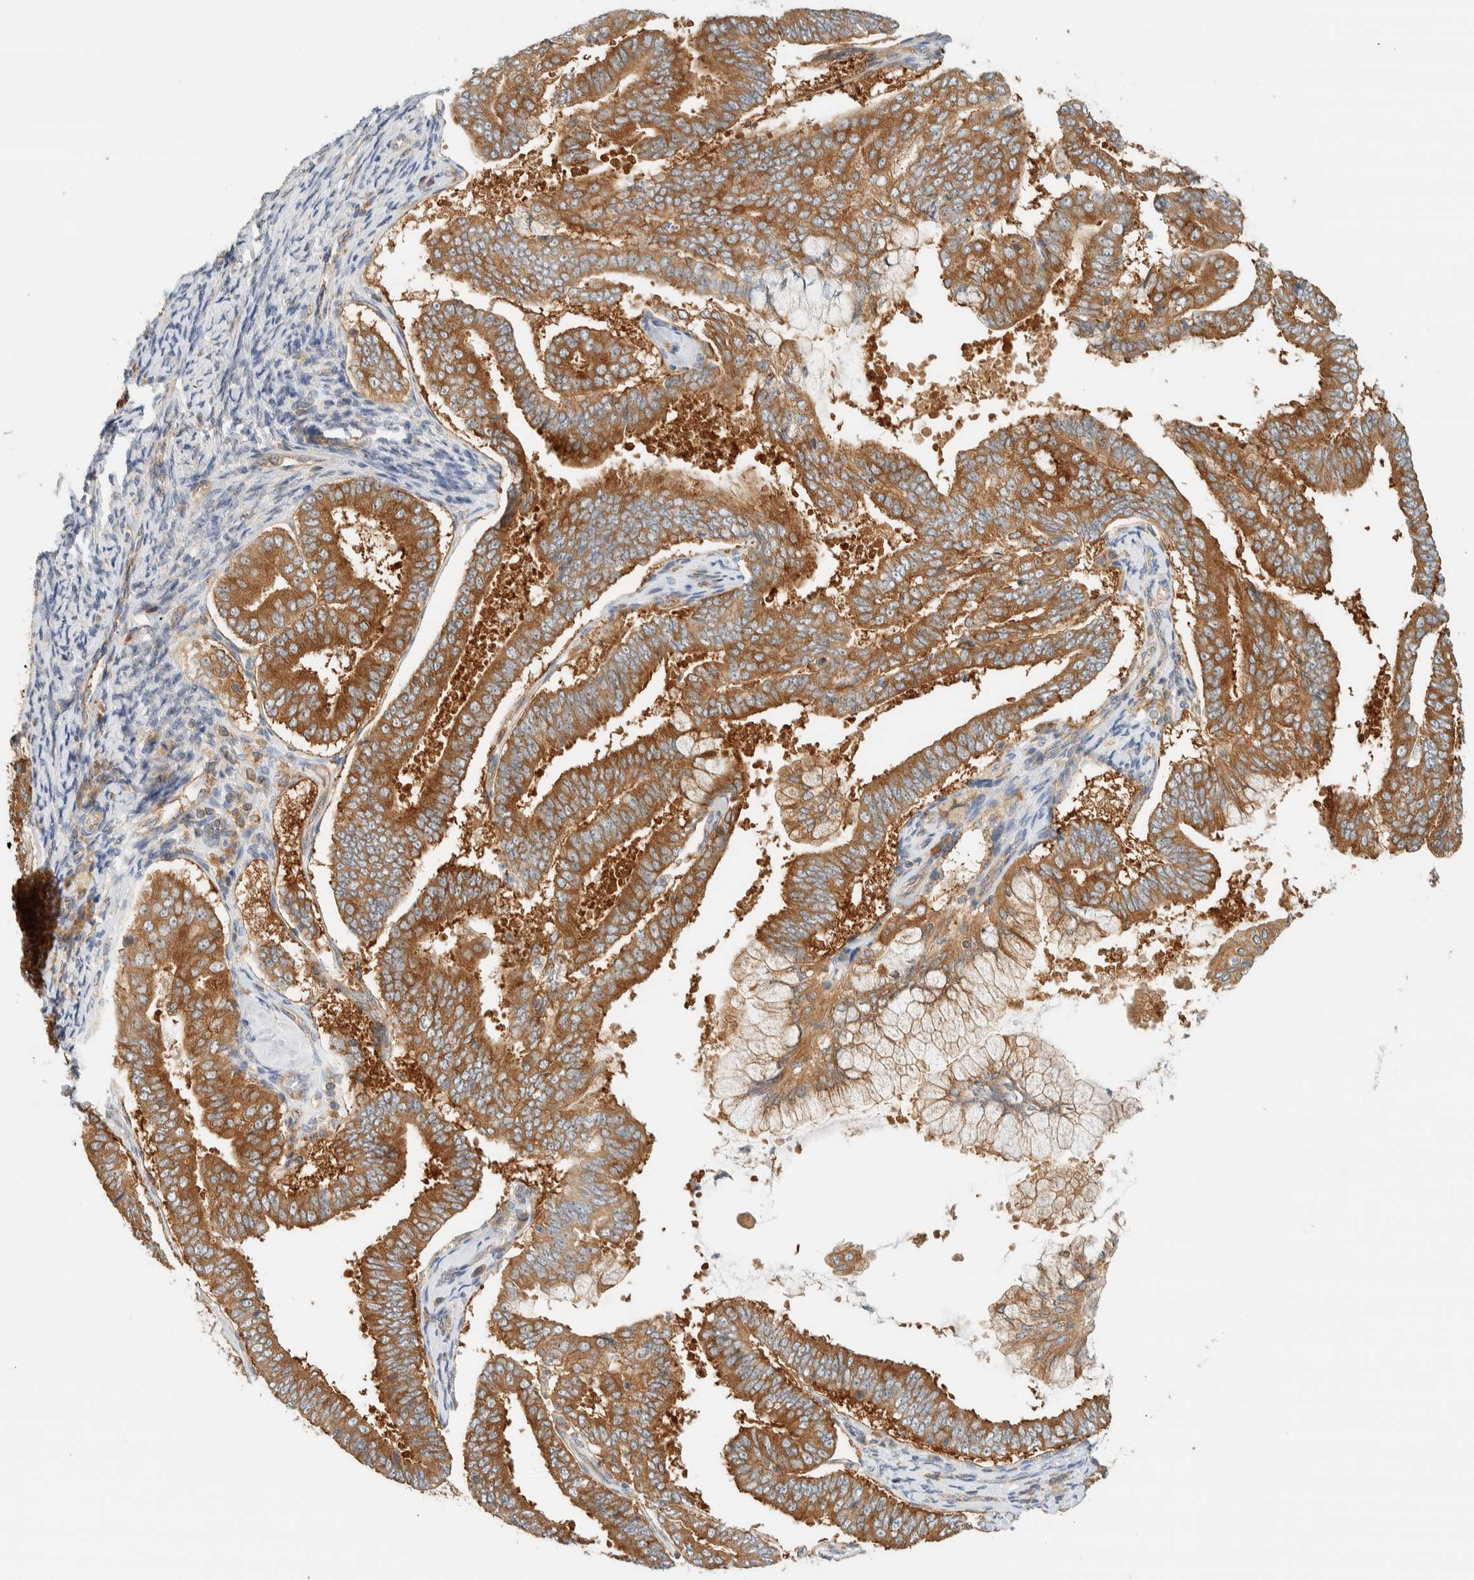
{"staining": {"intensity": "moderate", "quantity": ">75%", "location": "cytoplasmic/membranous"}, "tissue": "endometrial cancer", "cell_type": "Tumor cells", "image_type": "cancer", "snomed": [{"axis": "morphology", "description": "Adenocarcinoma, NOS"}, {"axis": "topography", "description": "Endometrium"}], "caption": "Endometrial cancer stained for a protein (brown) reveals moderate cytoplasmic/membranous positive expression in about >75% of tumor cells.", "gene": "ARFGEF1", "patient": {"sex": "female", "age": 63}}